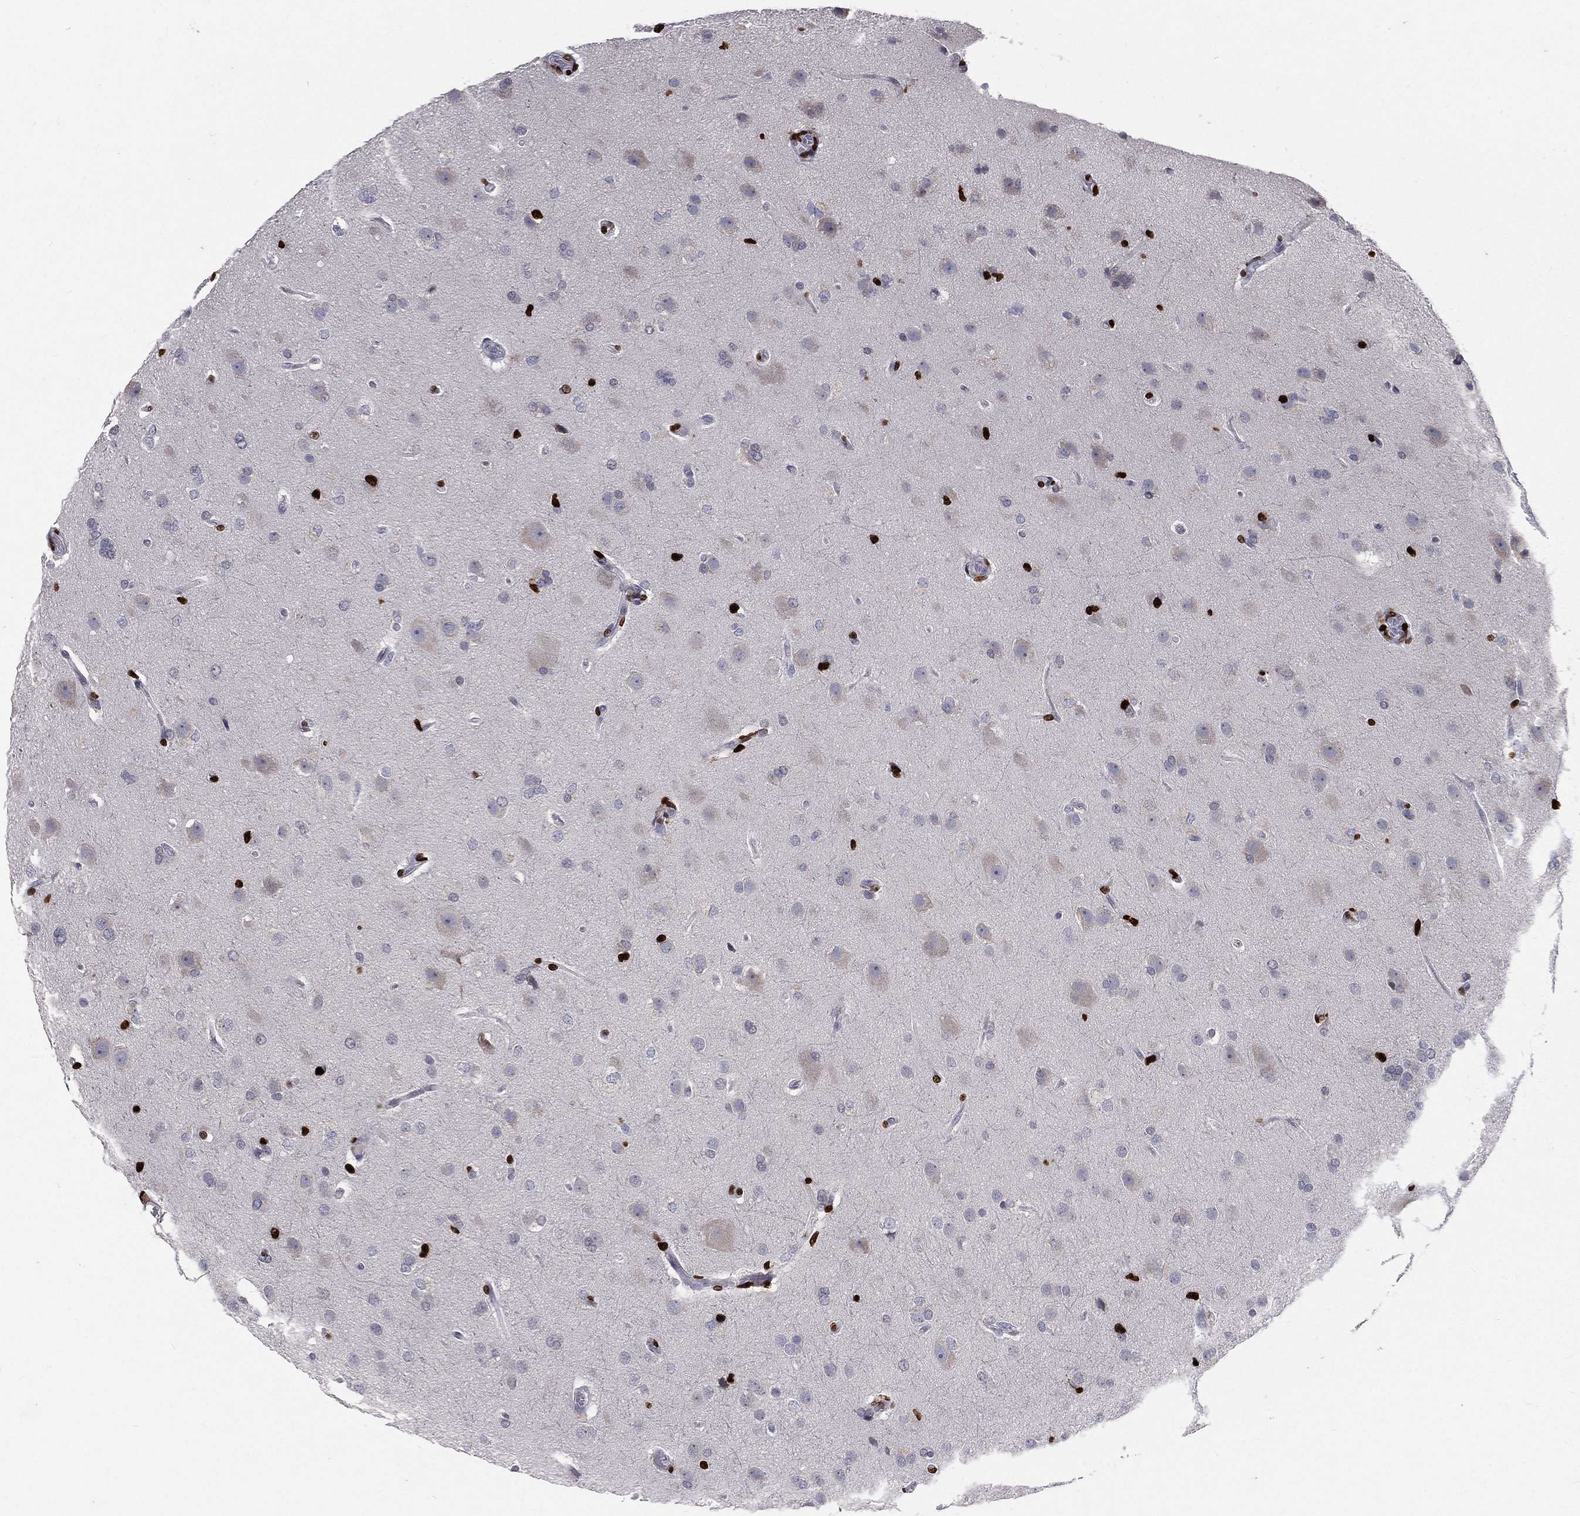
{"staining": {"intensity": "negative", "quantity": "none", "location": "none"}, "tissue": "glioma", "cell_type": "Tumor cells", "image_type": "cancer", "snomed": [{"axis": "morphology", "description": "Glioma, malignant, High grade"}, {"axis": "topography", "description": "Brain"}], "caption": "High magnification brightfield microscopy of malignant high-grade glioma stained with DAB (3,3'-diaminobenzidine) (brown) and counterstained with hematoxylin (blue): tumor cells show no significant expression.", "gene": "MNDA", "patient": {"sex": "male", "age": 68}}